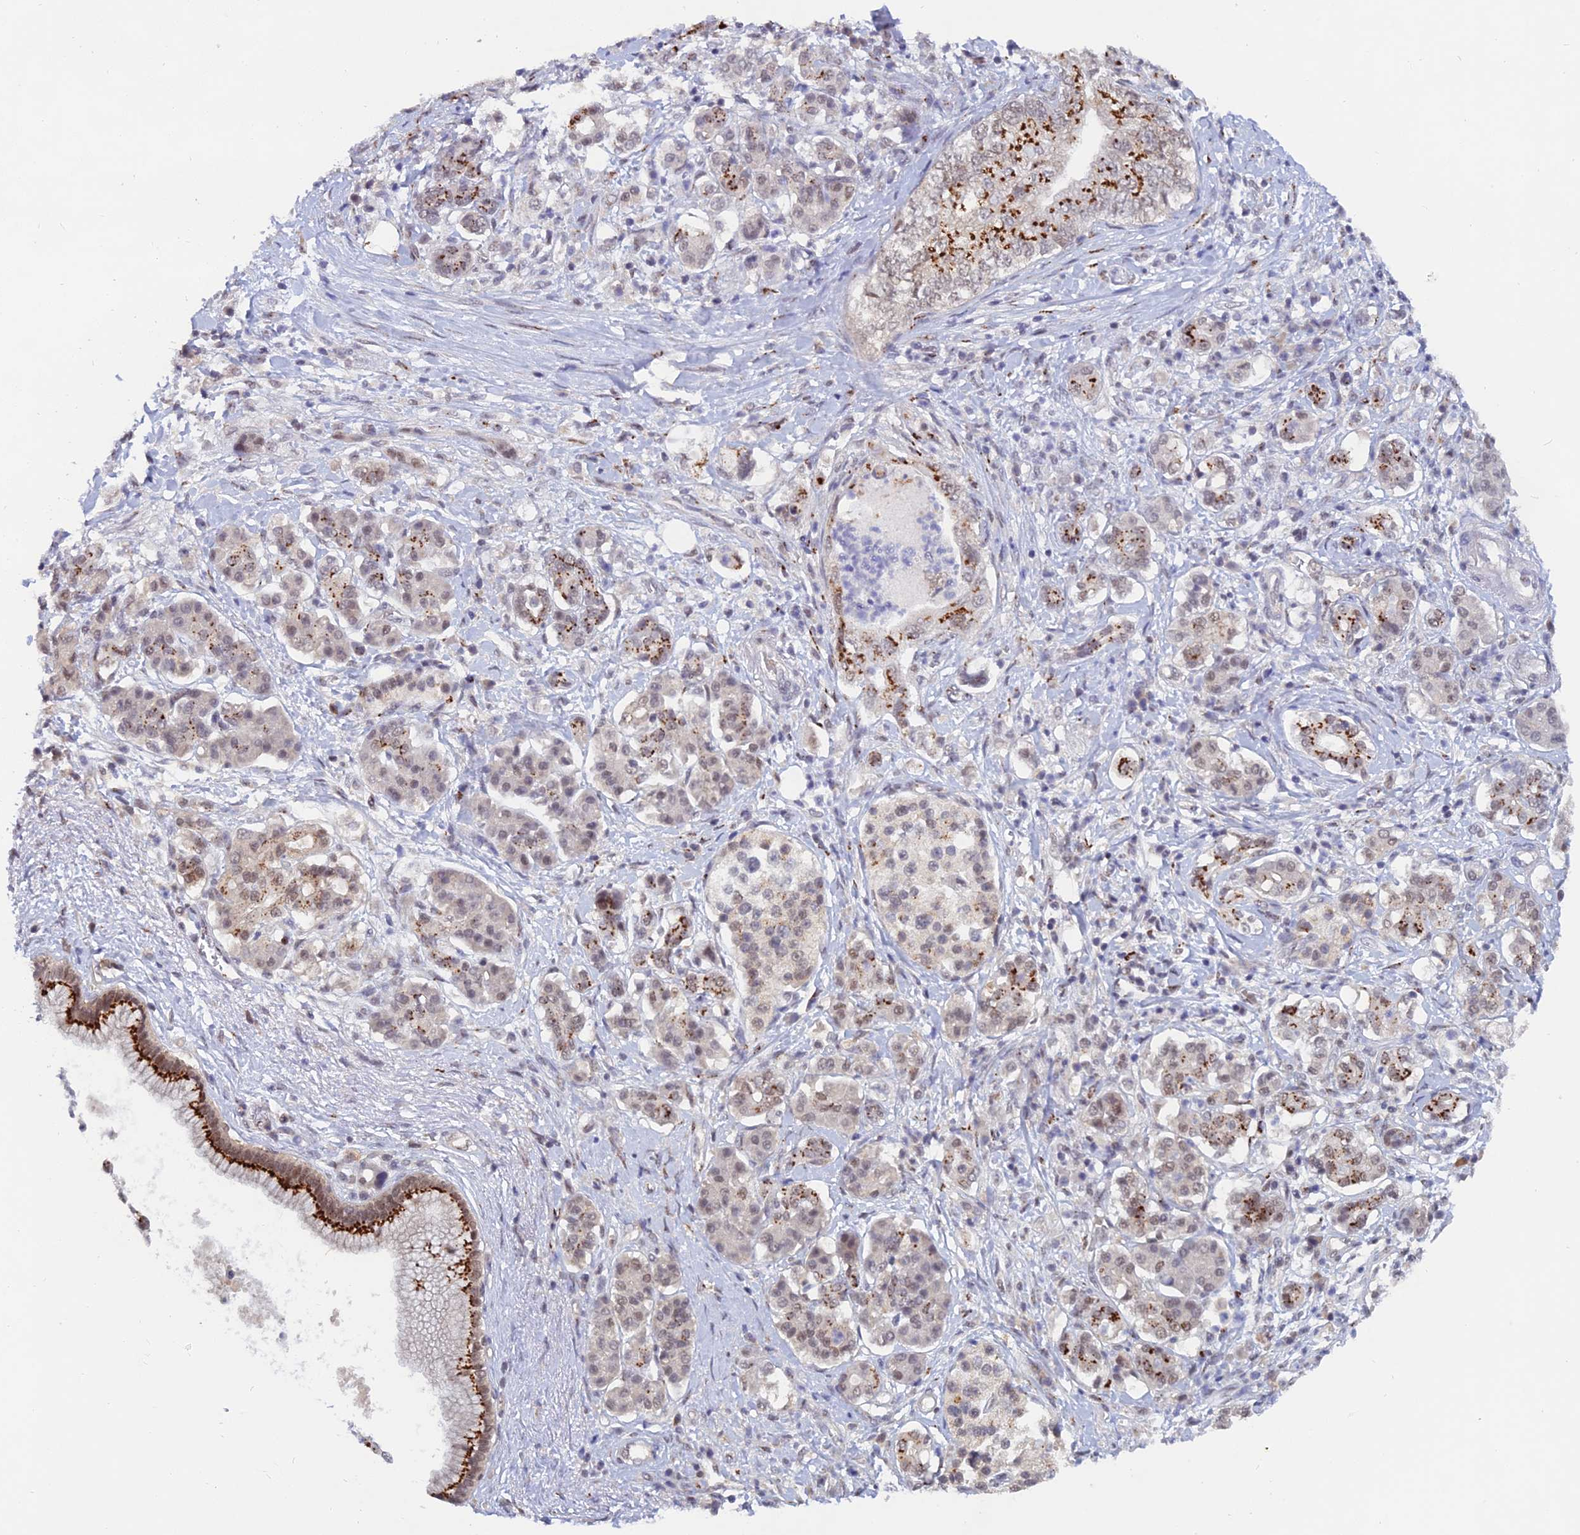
{"staining": {"intensity": "strong", "quantity": "25%-75%", "location": "cytoplasmic/membranous,nuclear"}, "tissue": "pancreatic cancer", "cell_type": "Tumor cells", "image_type": "cancer", "snomed": [{"axis": "morphology", "description": "Adenocarcinoma, NOS"}, {"axis": "topography", "description": "Pancreas"}], "caption": "Protein analysis of adenocarcinoma (pancreatic) tissue exhibits strong cytoplasmic/membranous and nuclear staining in about 25%-75% of tumor cells.", "gene": "THOC3", "patient": {"sex": "female", "age": 73}}